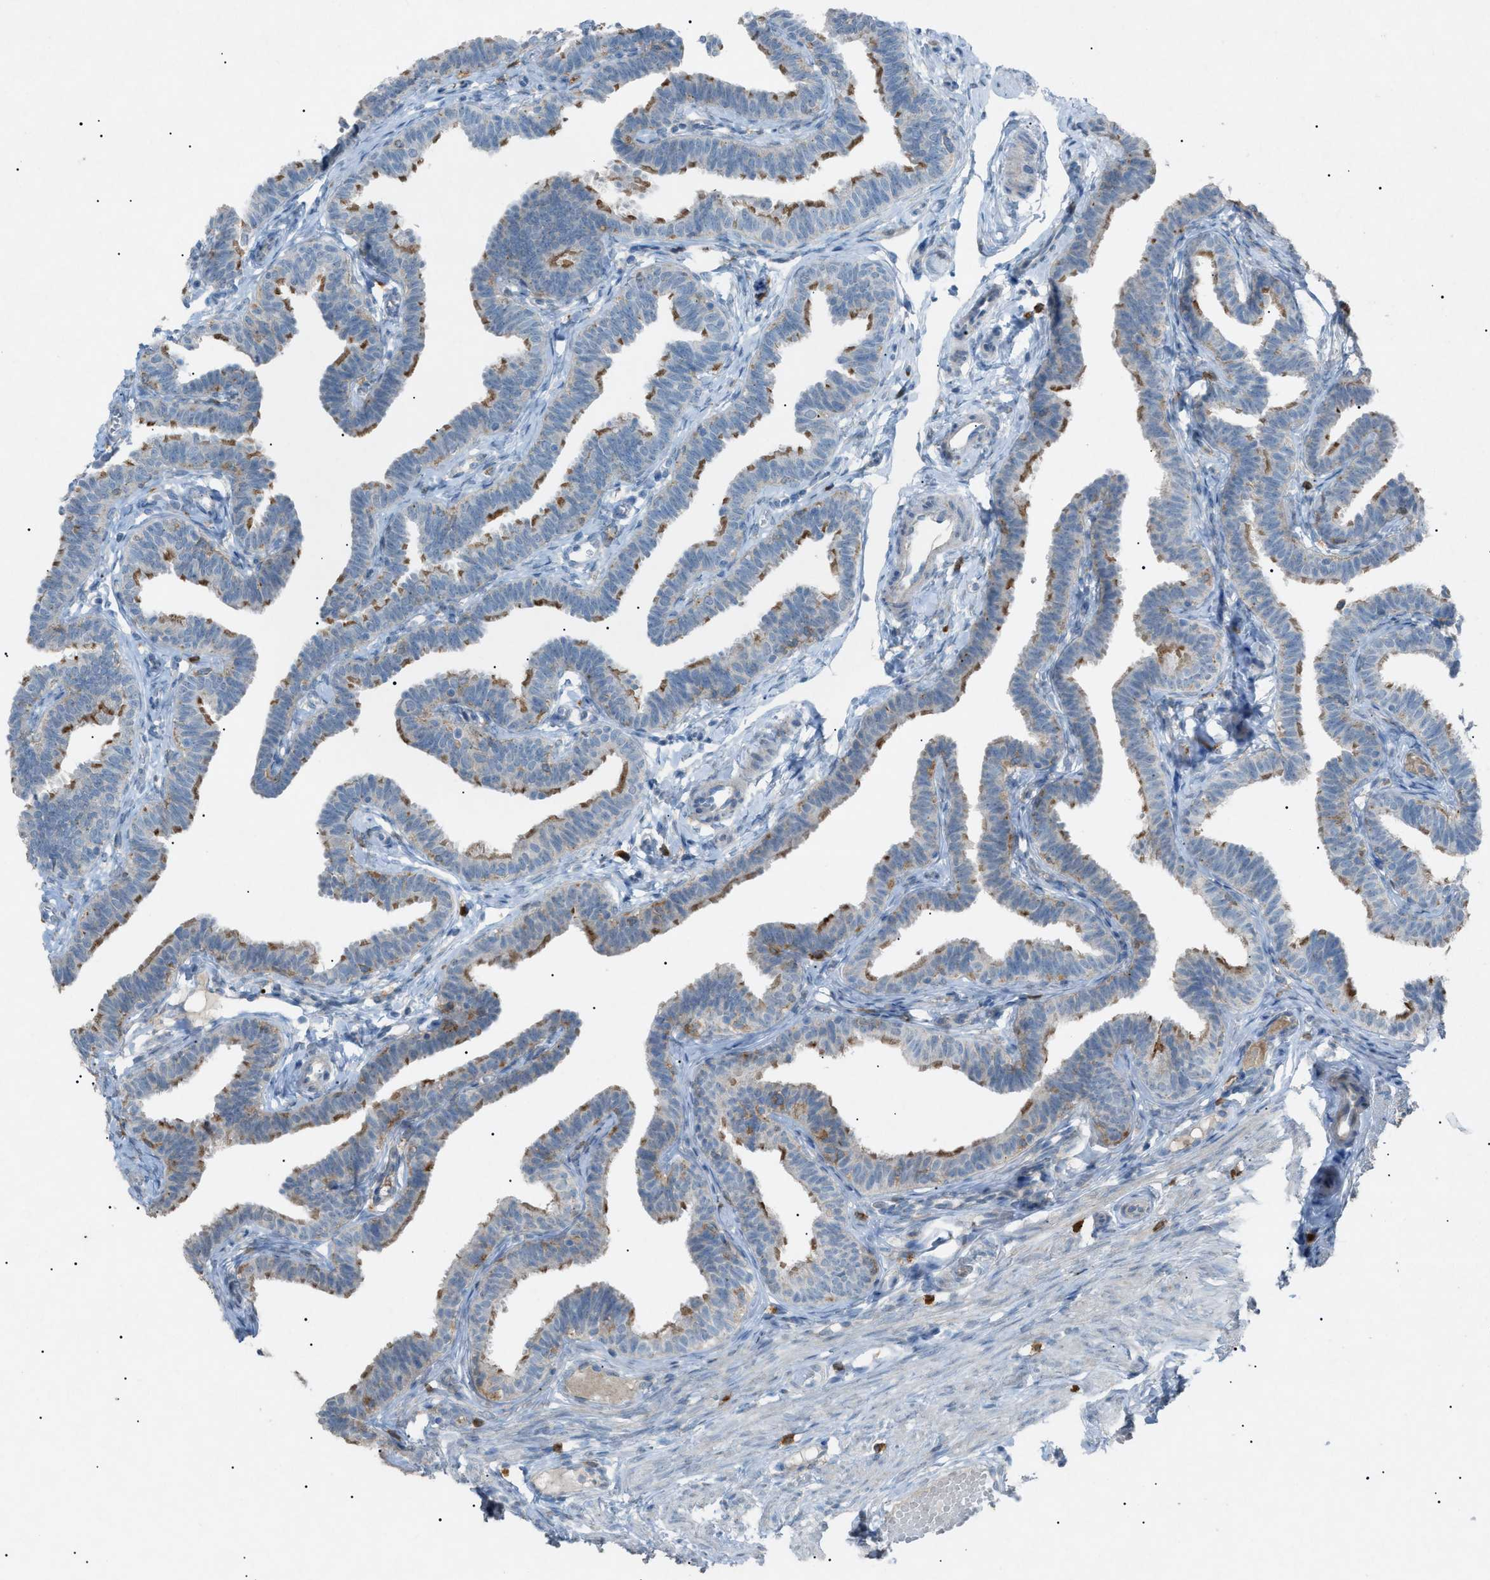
{"staining": {"intensity": "moderate", "quantity": "25%-75%", "location": "cytoplasmic/membranous"}, "tissue": "fallopian tube", "cell_type": "Glandular cells", "image_type": "normal", "snomed": [{"axis": "morphology", "description": "Normal tissue, NOS"}, {"axis": "topography", "description": "Fallopian tube"}, {"axis": "topography", "description": "Ovary"}], "caption": "Moderate cytoplasmic/membranous staining is appreciated in approximately 25%-75% of glandular cells in benign fallopian tube. (IHC, brightfield microscopy, high magnification).", "gene": "BTK", "patient": {"sex": "female", "age": 23}}